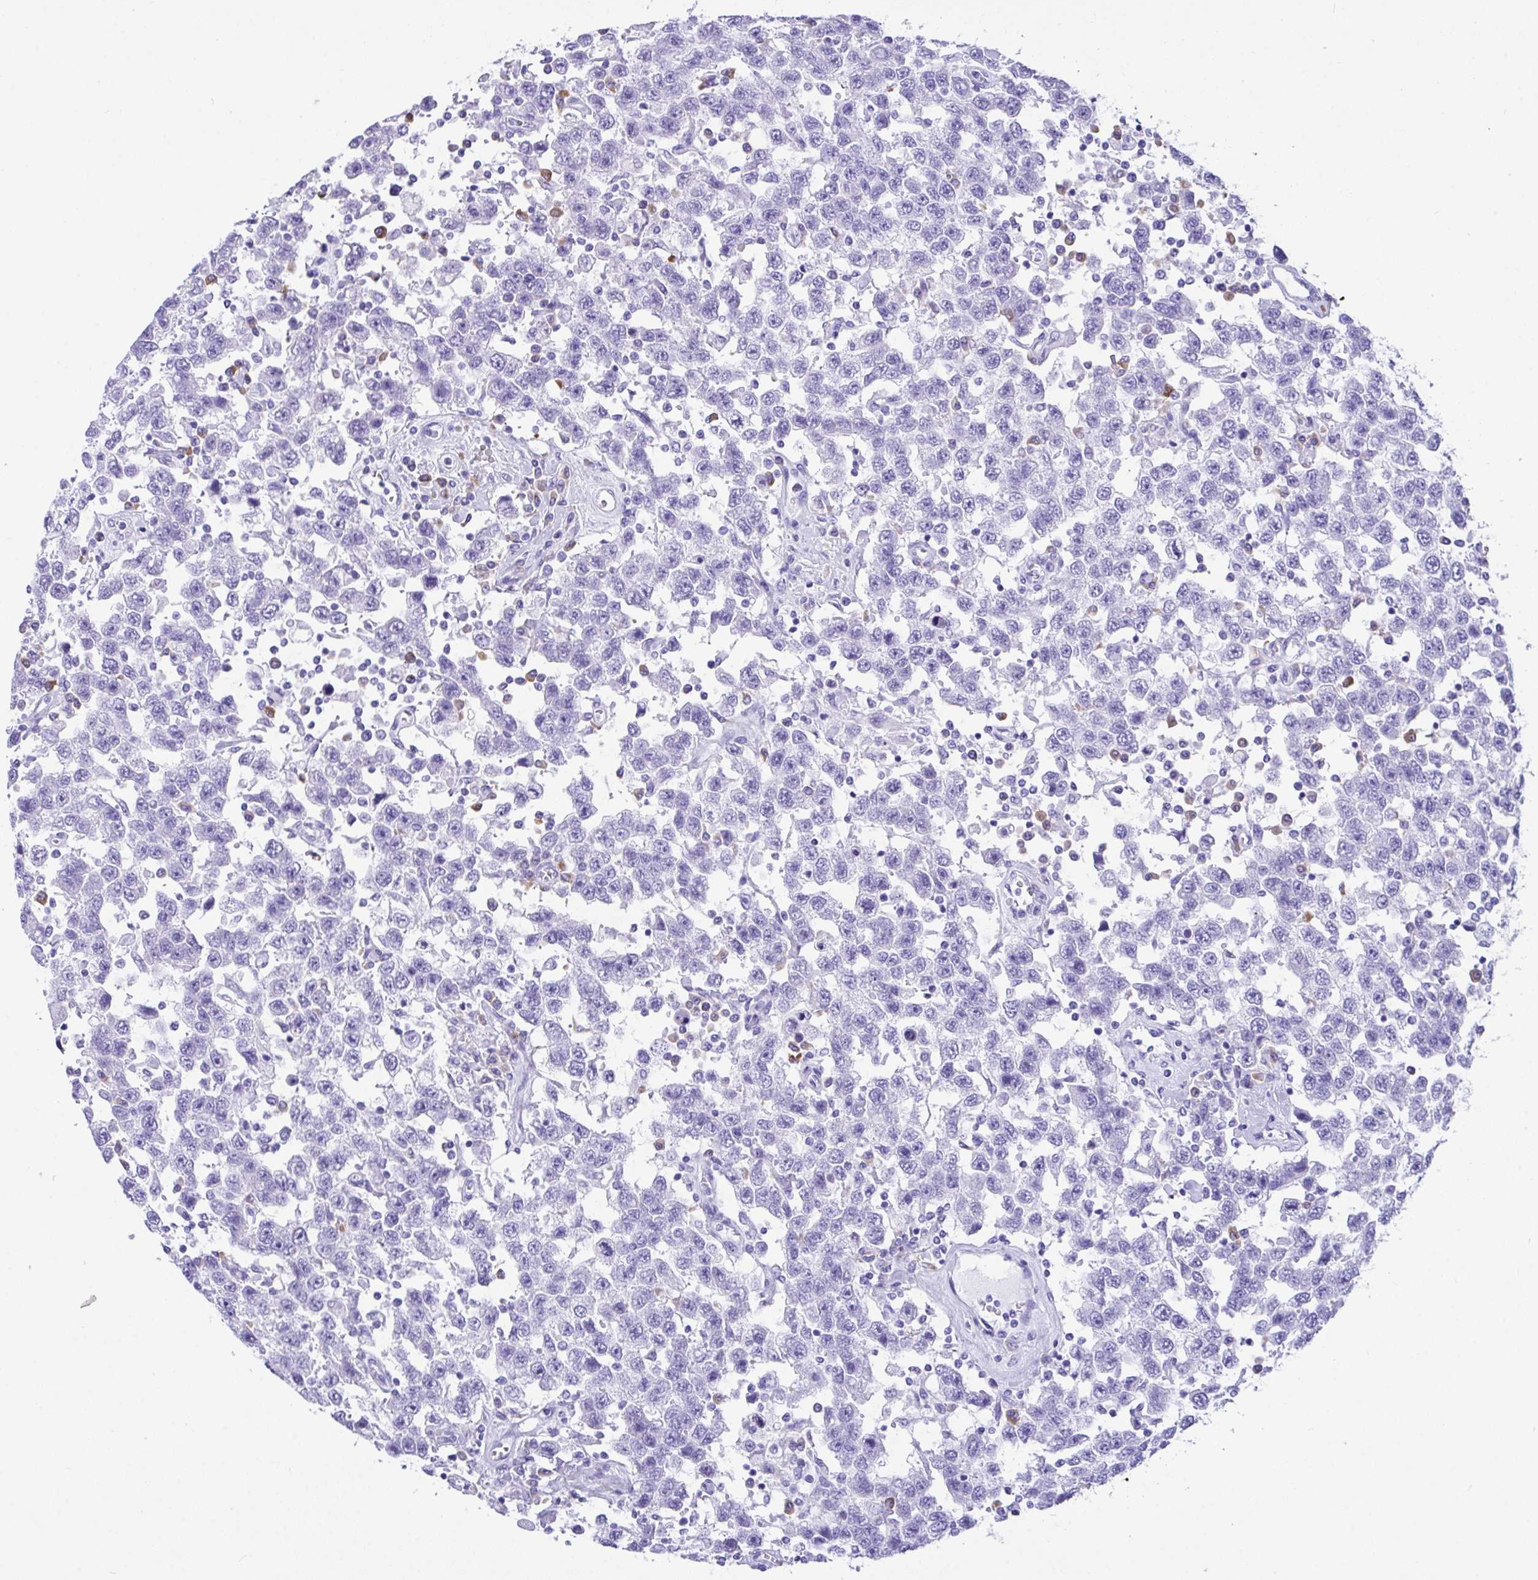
{"staining": {"intensity": "negative", "quantity": "none", "location": "none"}, "tissue": "testis cancer", "cell_type": "Tumor cells", "image_type": "cancer", "snomed": [{"axis": "morphology", "description": "Seminoma, NOS"}, {"axis": "topography", "description": "Testis"}], "caption": "Immunohistochemical staining of human testis cancer (seminoma) demonstrates no significant staining in tumor cells.", "gene": "BEST4", "patient": {"sex": "male", "age": 41}}